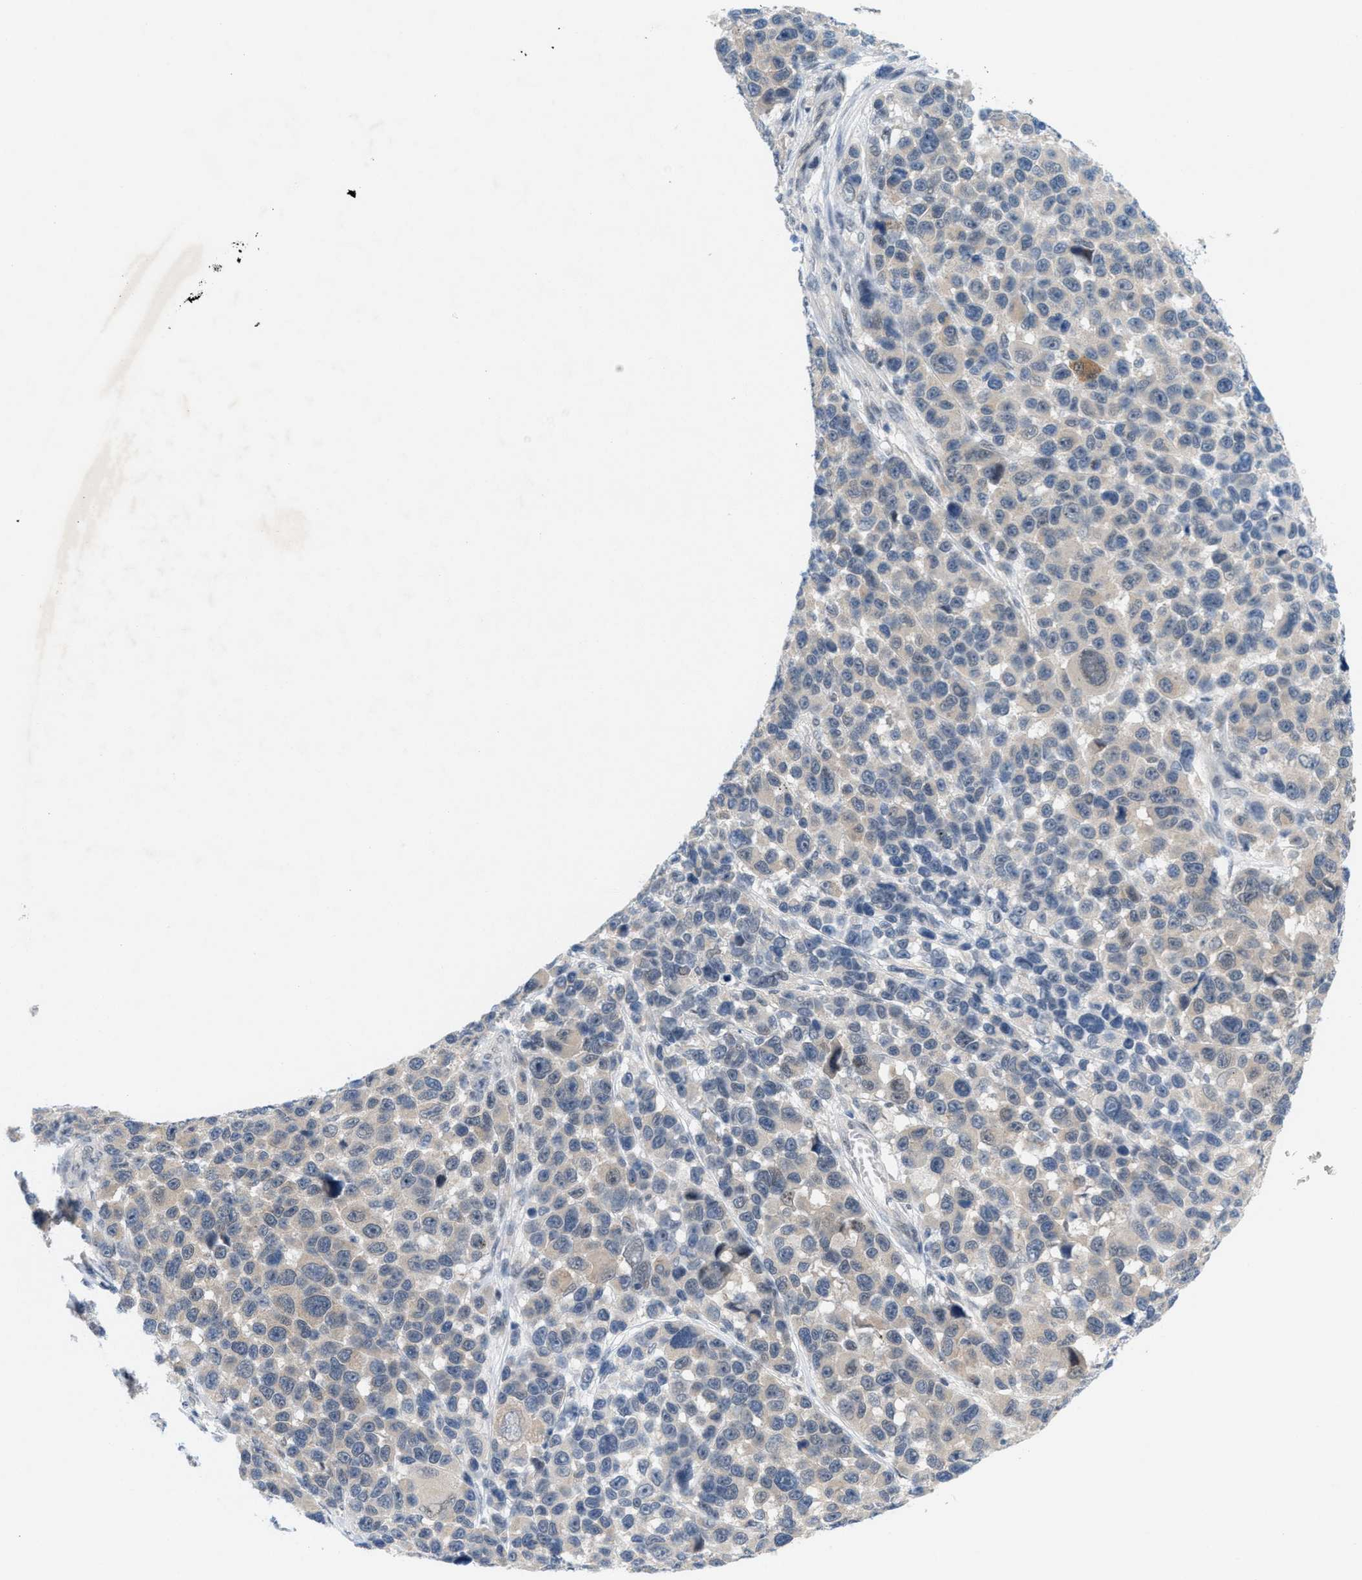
{"staining": {"intensity": "weak", "quantity": "25%-75%", "location": "cytoplasmic/membranous"}, "tissue": "melanoma", "cell_type": "Tumor cells", "image_type": "cancer", "snomed": [{"axis": "morphology", "description": "Malignant melanoma, NOS"}, {"axis": "topography", "description": "Skin"}], "caption": "Melanoma stained with a protein marker reveals weak staining in tumor cells.", "gene": "WIPI2", "patient": {"sex": "male", "age": 53}}